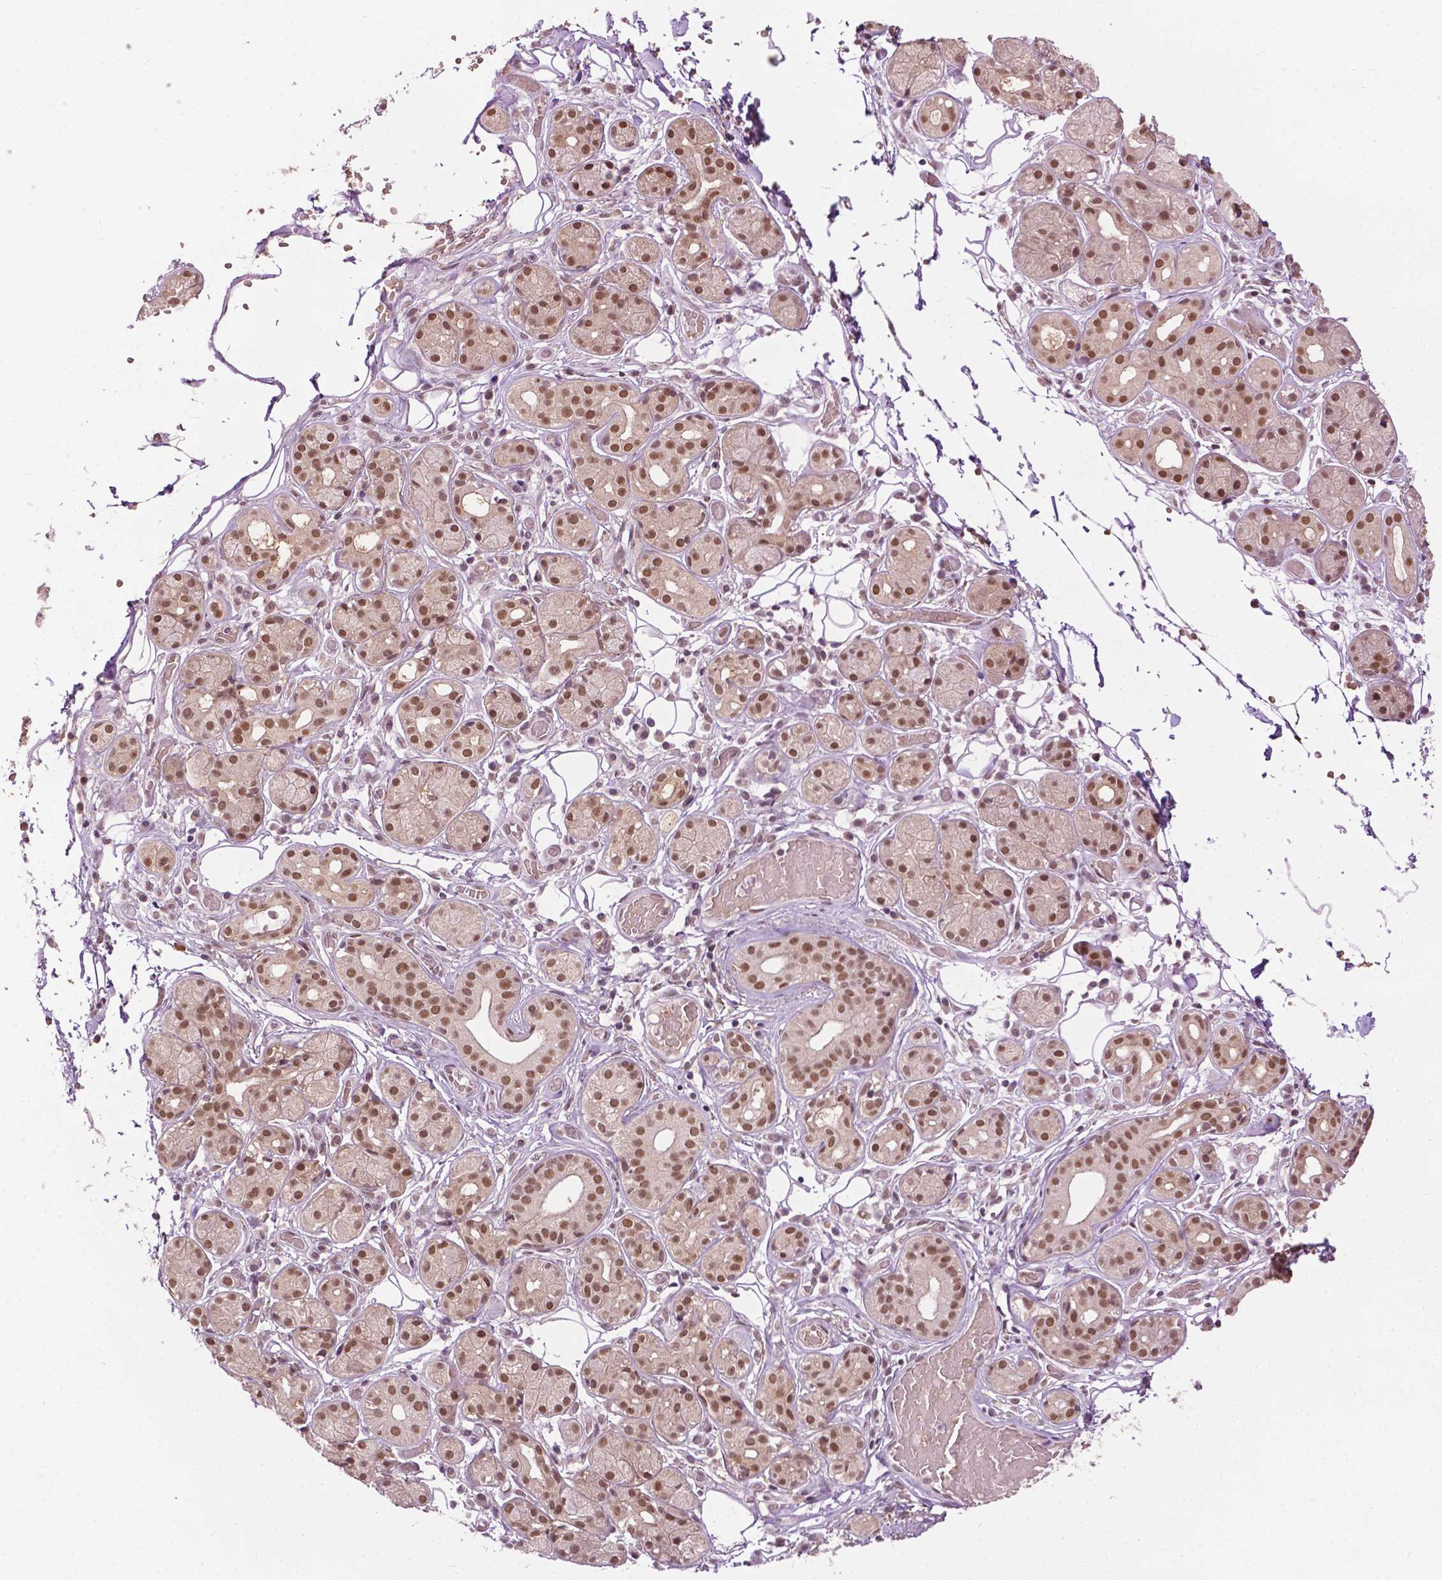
{"staining": {"intensity": "moderate", "quantity": ">75%", "location": "nuclear"}, "tissue": "salivary gland", "cell_type": "Glandular cells", "image_type": "normal", "snomed": [{"axis": "morphology", "description": "Normal tissue, NOS"}, {"axis": "topography", "description": "Salivary gland"}, {"axis": "topography", "description": "Peripheral nerve tissue"}], "caption": "Immunohistochemistry (IHC) of benign human salivary gland shows medium levels of moderate nuclear staining in about >75% of glandular cells. The protein is stained brown, and the nuclei are stained in blue (DAB (3,3'-diaminobenzidine) IHC with brightfield microscopy, high magnification).", "gene": "UBQLN4", "patient": {"sex": "male", "age": 71}}